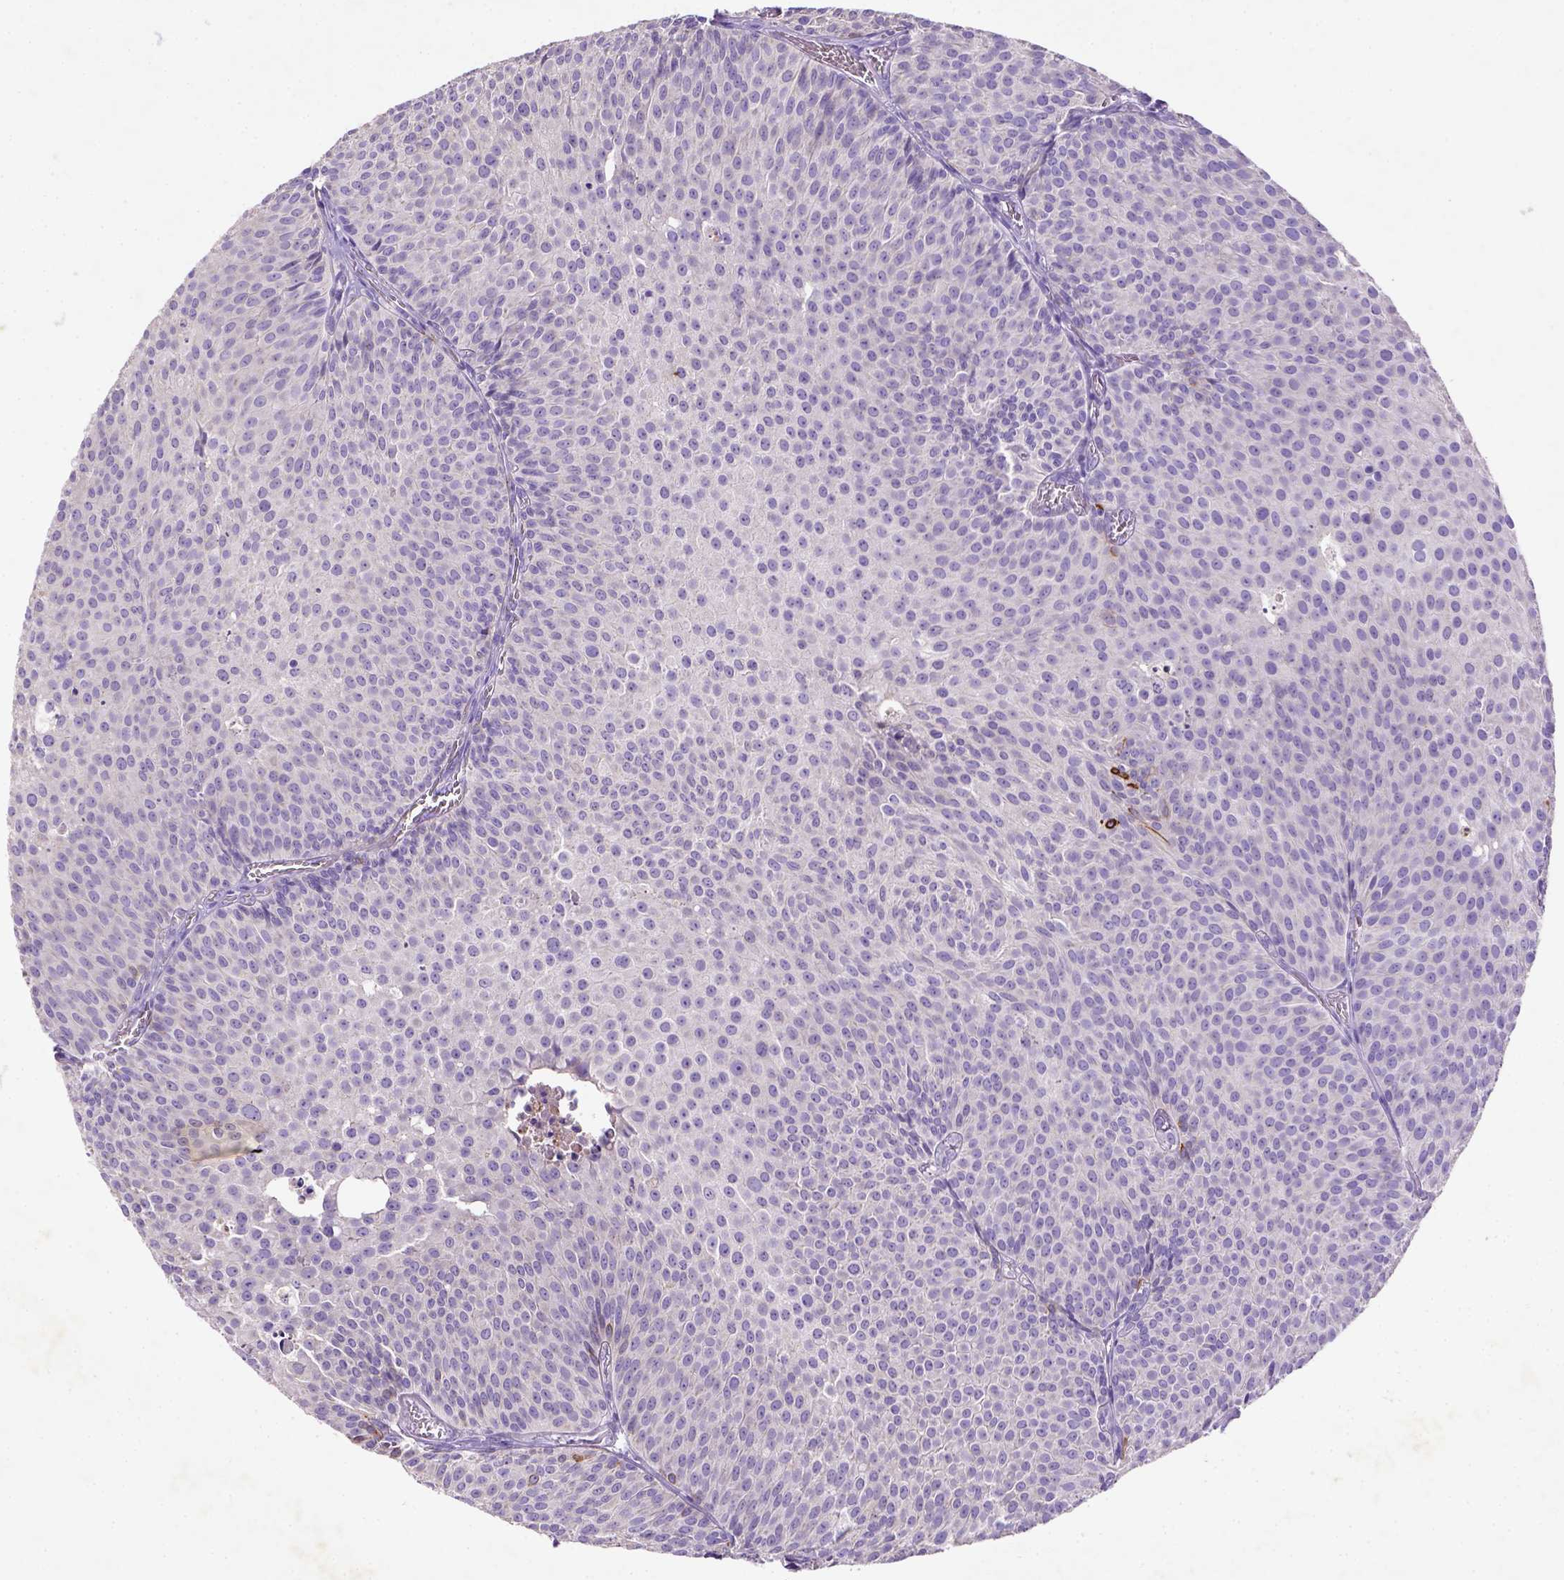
{"staining": {"intensity": "strong", "quantity": "25%-75%", "location": "cytoplasmic/membranous"}, "tissue": "urothelial cancer", "cell_type": "Tumor cells", "image_type": "cancer", "snomed": [{"axis": "morphology", "description": "Urothelial carcinoma, Low grade"}, {"axis": "topography", "description": "Urinary bladder"}], "caption": "Immunohistochemistry histopathology image of low-grade urothelial carcinoma stained for a protein (brown), which exhibits high levels of strong cytoplasmic/membranous staining in approximately 25%-75% of tumor cells.", "gene": "NUDT2", "patient": {"sex": "male", "age": 63}}